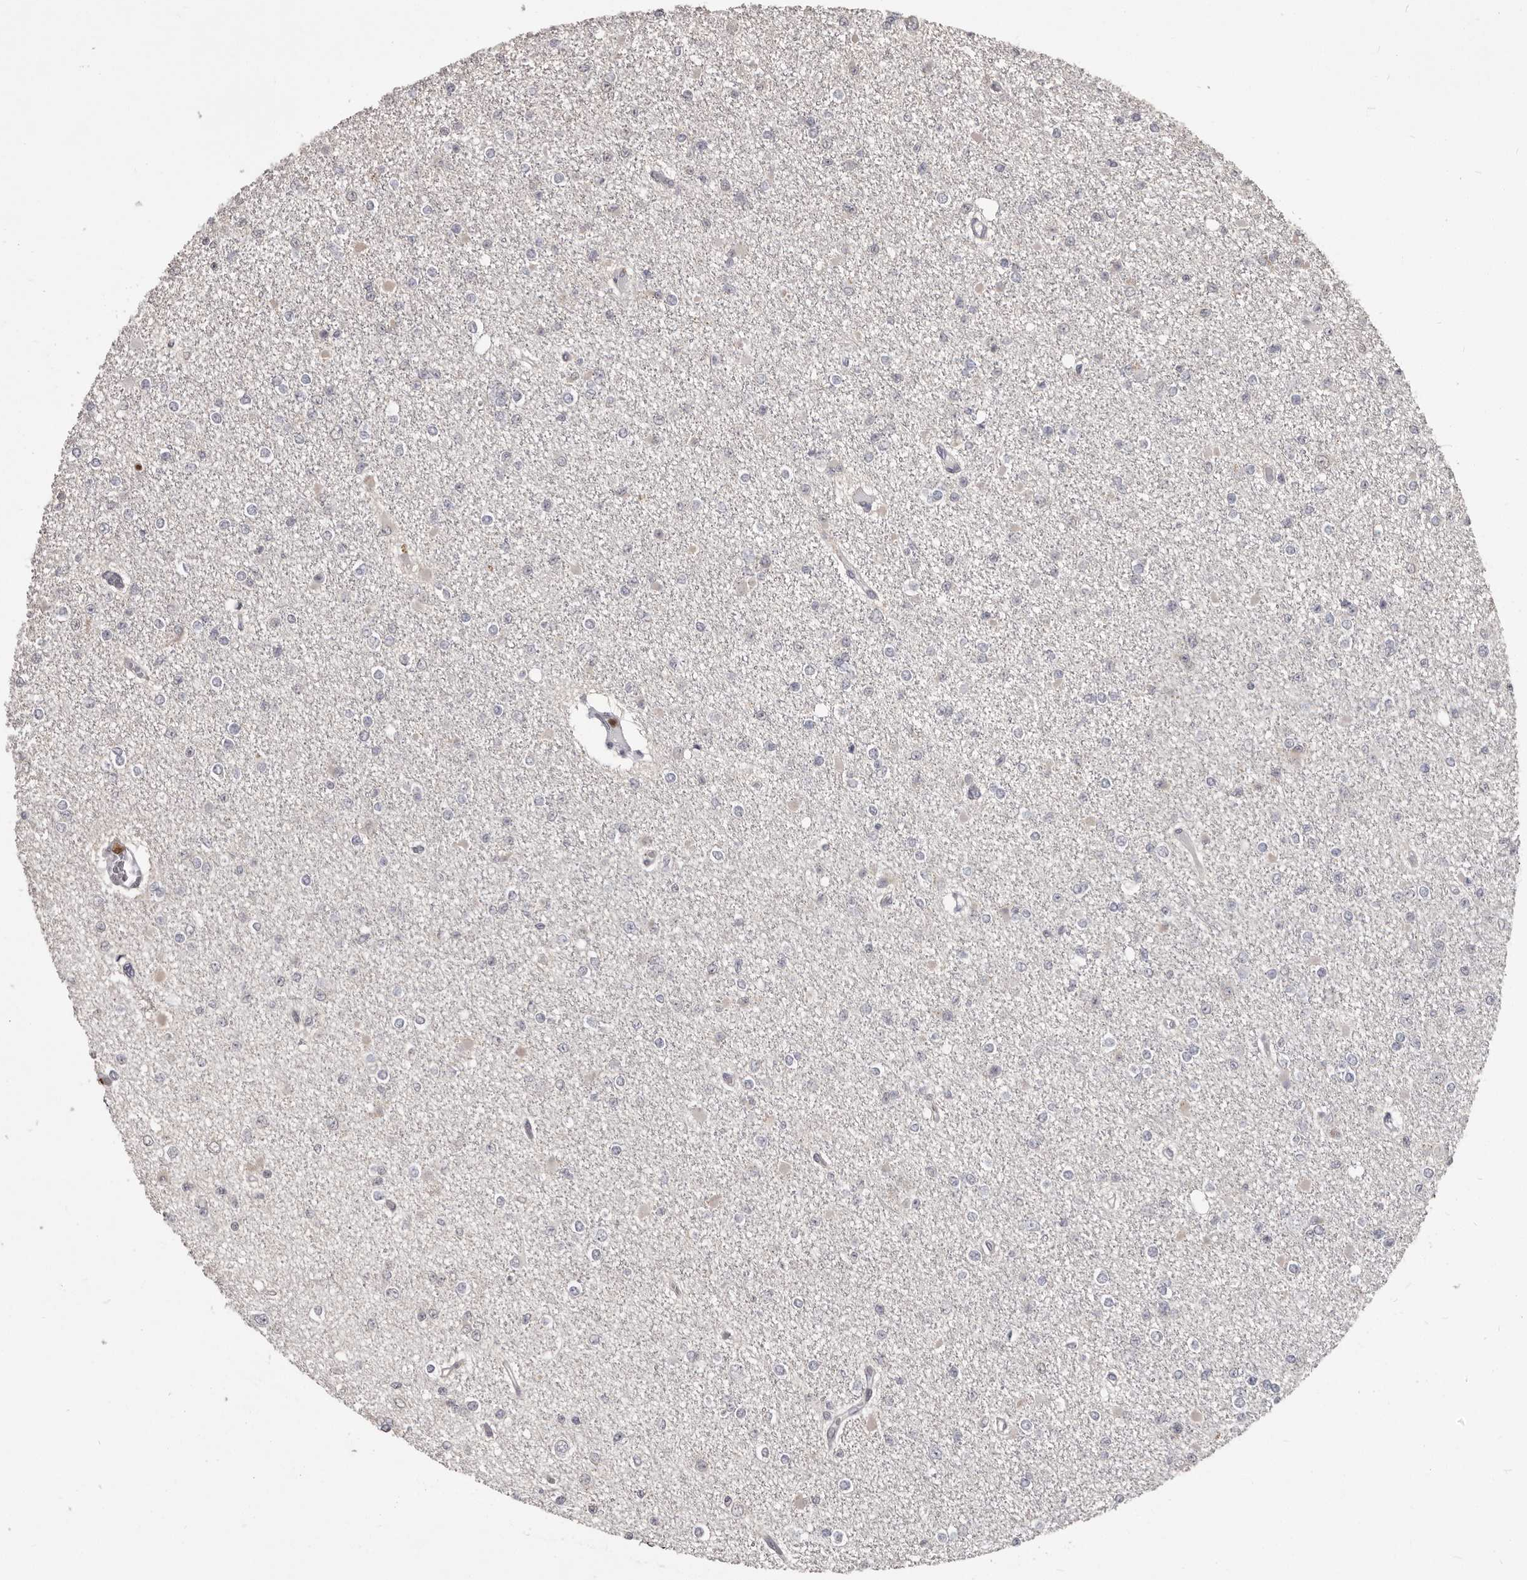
{"staining": {"intensity": "negative", "quantity": "none", "location": "none"}, "tissue": "glioma", "cell_type": "Tumor cells", "image_type": "cancer", "snomed": [{"axis": "morphology", "description": "Glioma, malignant, Low grade"}, {"axis": "topography", "description": "Brain"}], "caption": "IHC of low-grade glioma (malignant) shows no staining in tumor cells.", "gene": "GPR157", "patient": {"sex": "female", "age": 22}}